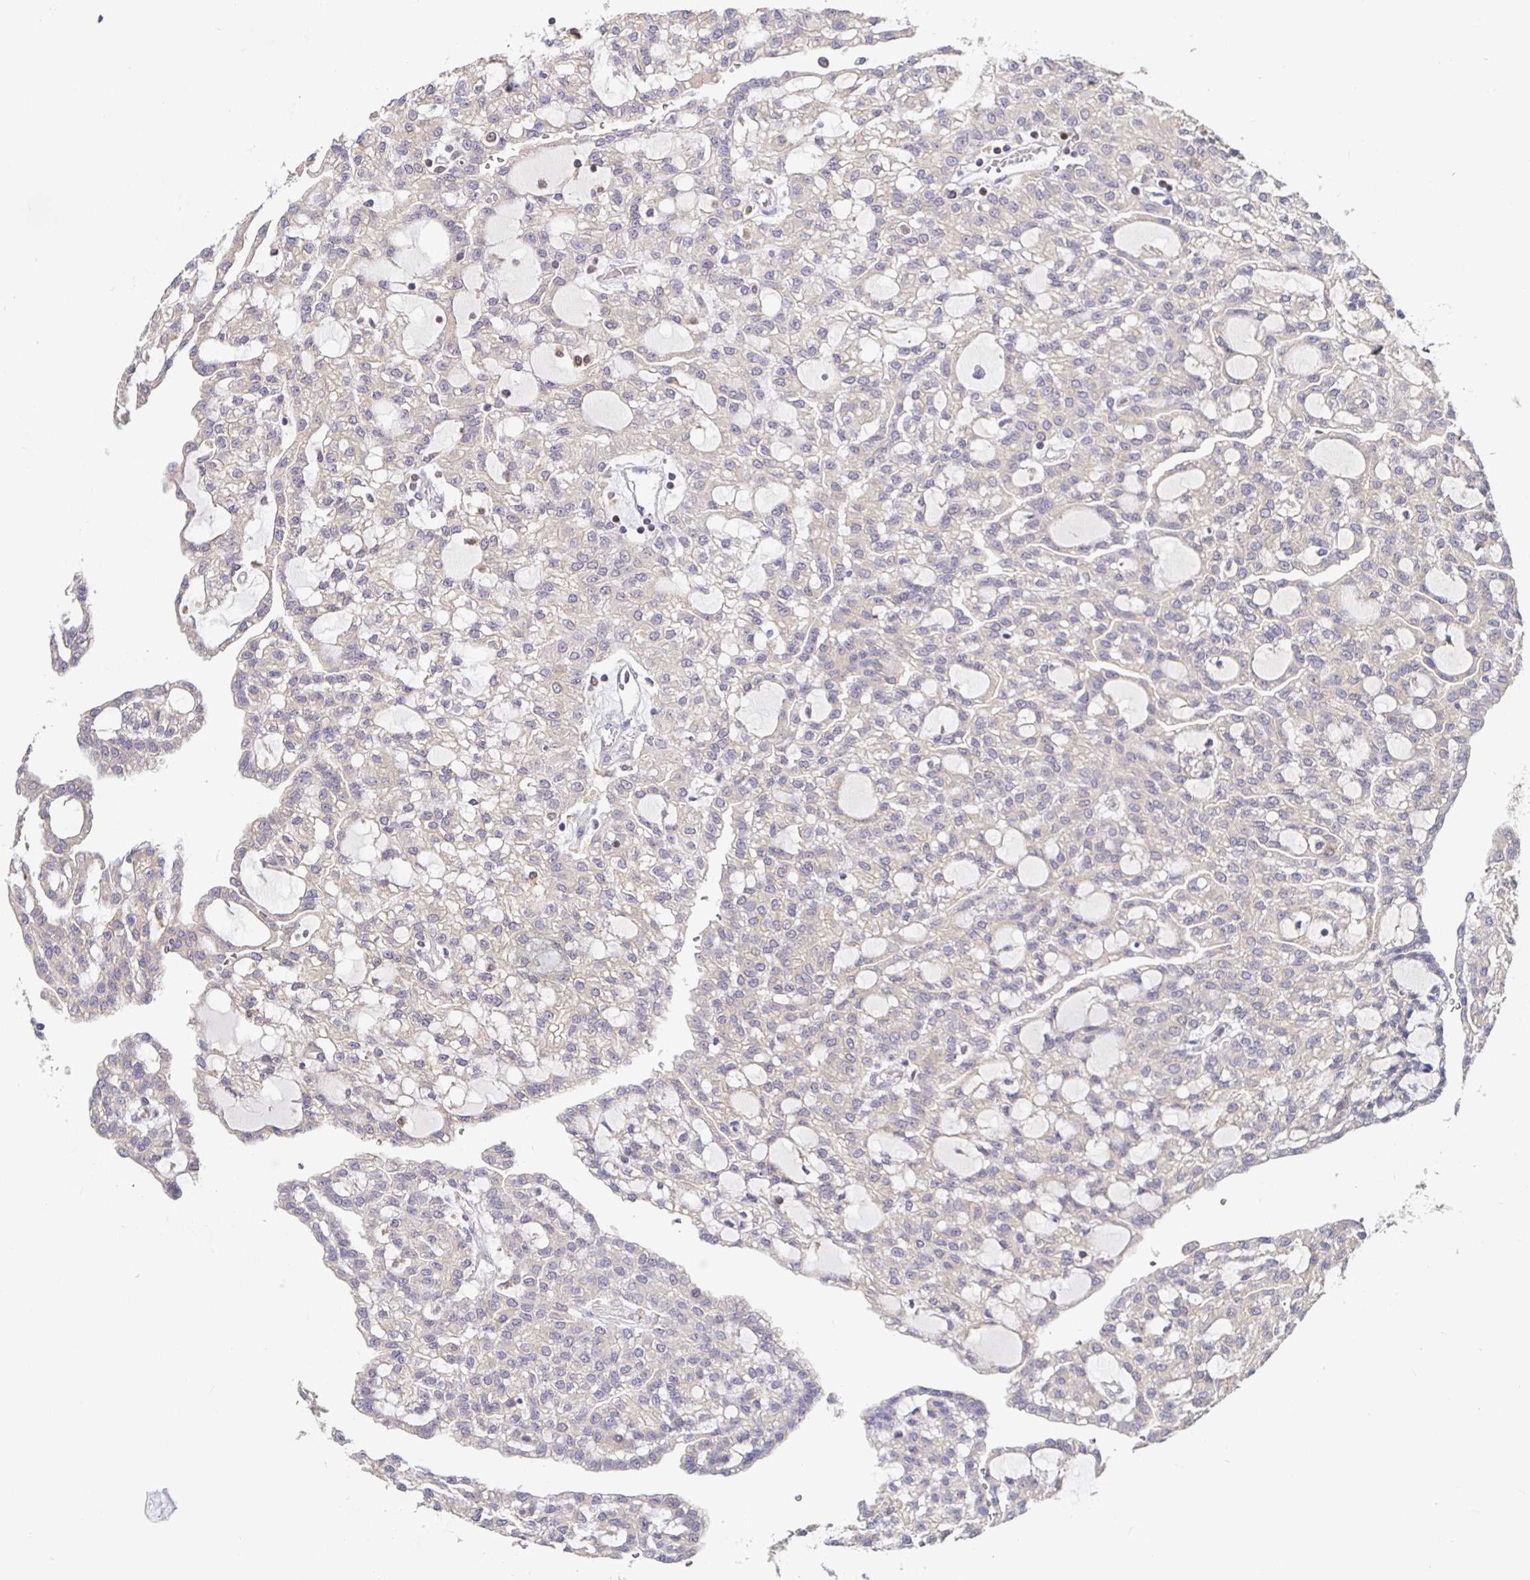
{"staining": {"intensity": "weak", "quantity": "25%-75%", "location": "cytoplasmic/membranous"}, "tissue": "renal cancer", "cell_type": "Tumor cells", "image_type": "cancer", "snomed": [{"axis": "morphology", "description": "Adenocarcinoma, NOS"}, {"axis": "topography", "description": "Kidney"}], "caption": "A brown stain shows weak cytoplasmic/membranous staining of a protein in renal cancer (adenocarcinoma) tumor cells. Nuclei are stained in blue.", "gene": "SATB1", "patient": {"sex": "male", "age": 63}}